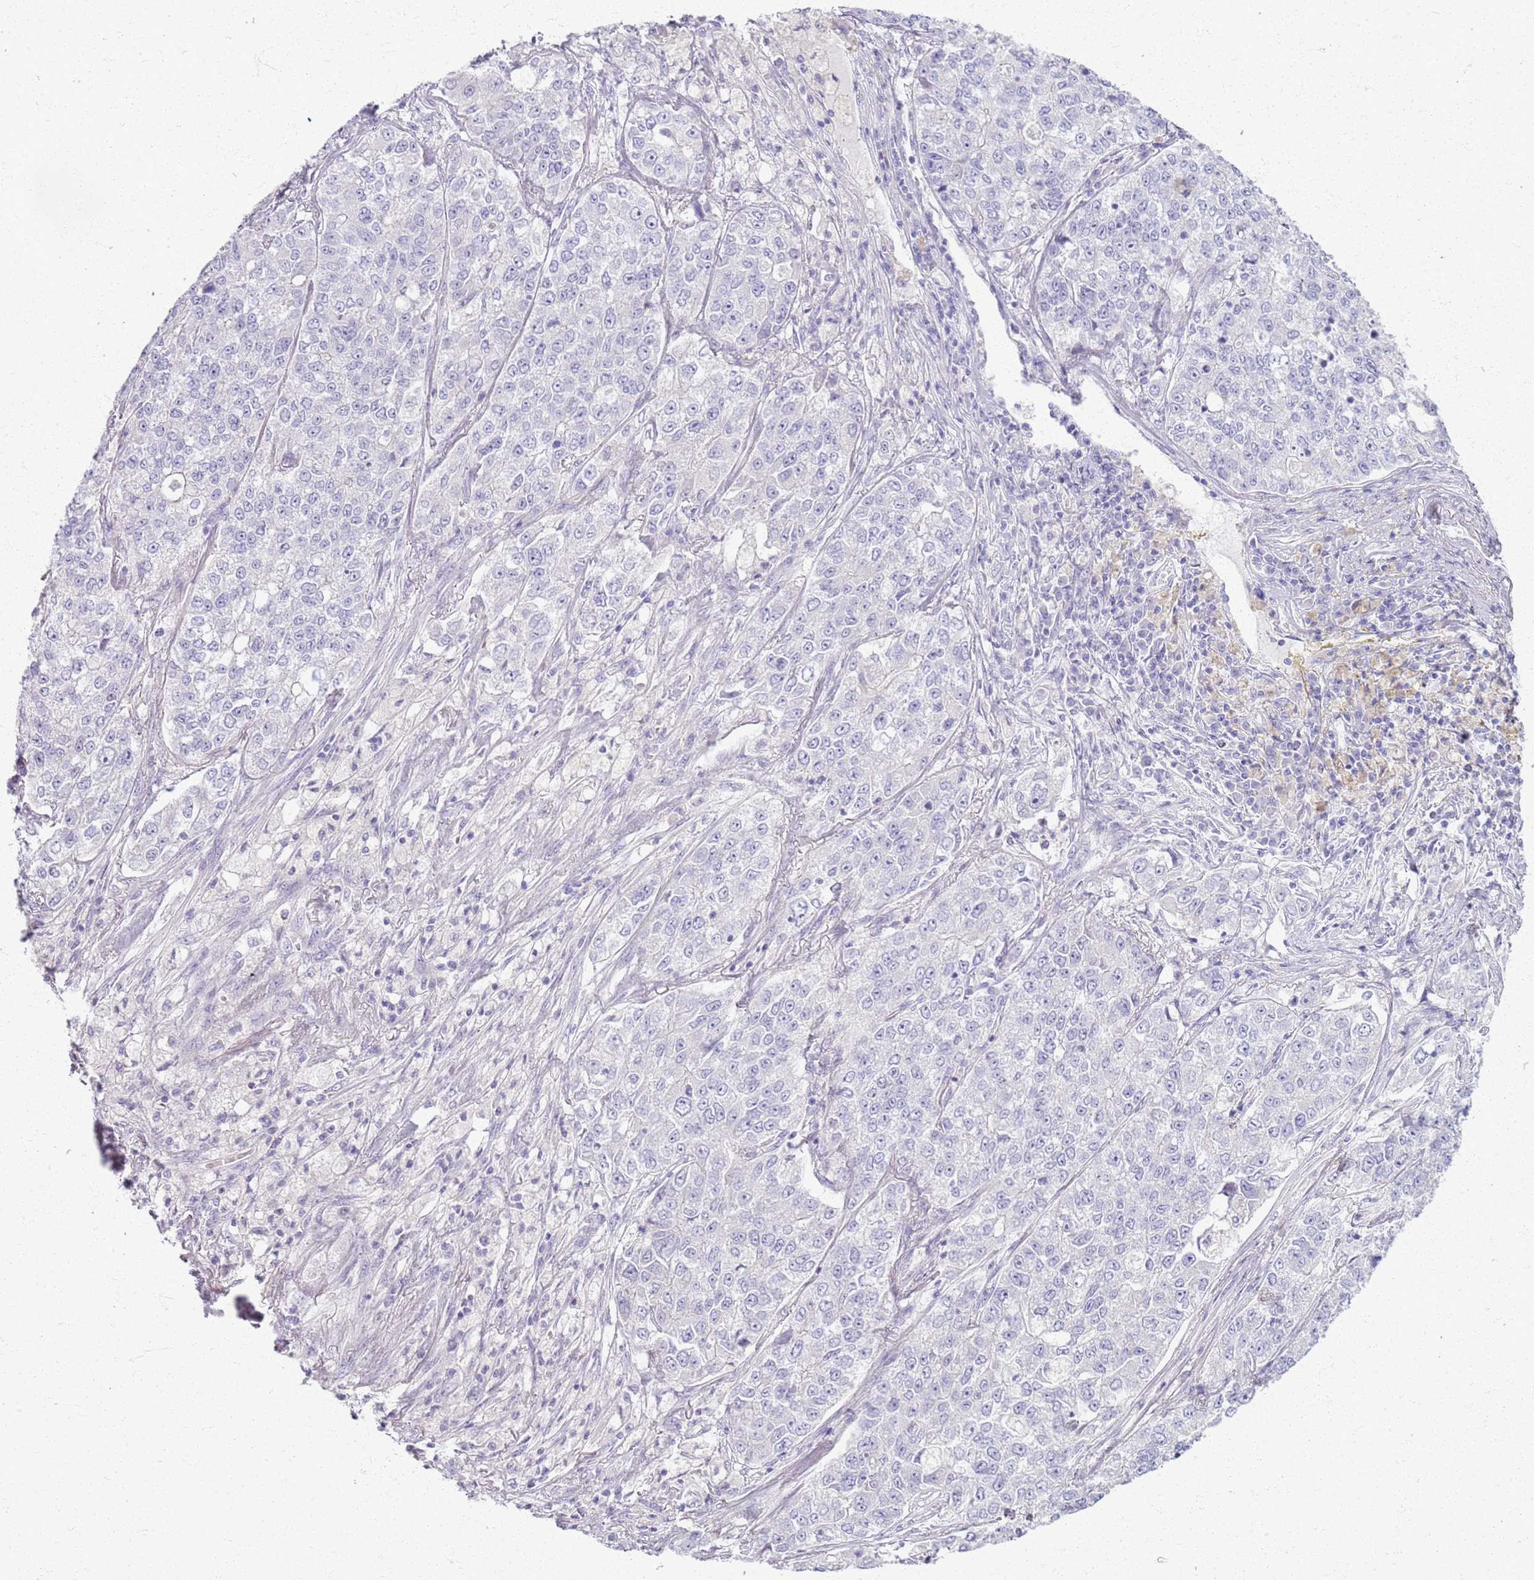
{"staining": {"intensity": "negative", "quantity": "none", "location": "none"}, "tissue": "lung cancer", "cell_type": "Tumor cells", "image_type": "cancer", "snomed": [{"axis": "morphology", "description": "Adenocarcinoma, NOS"}, {"axis": "topography", "description": "Lung"}], "caption": "Lung cancer was stained to show a protein in brown. There is no significant staining in tumor cells. (DAB (3,3'-diaminobenzidine) immunohistochemistry (IHC) visualized using brightfield microscopy, high magnification).", "gene": "CSRP3", "patient": {"sex": "male", "age": 49}}